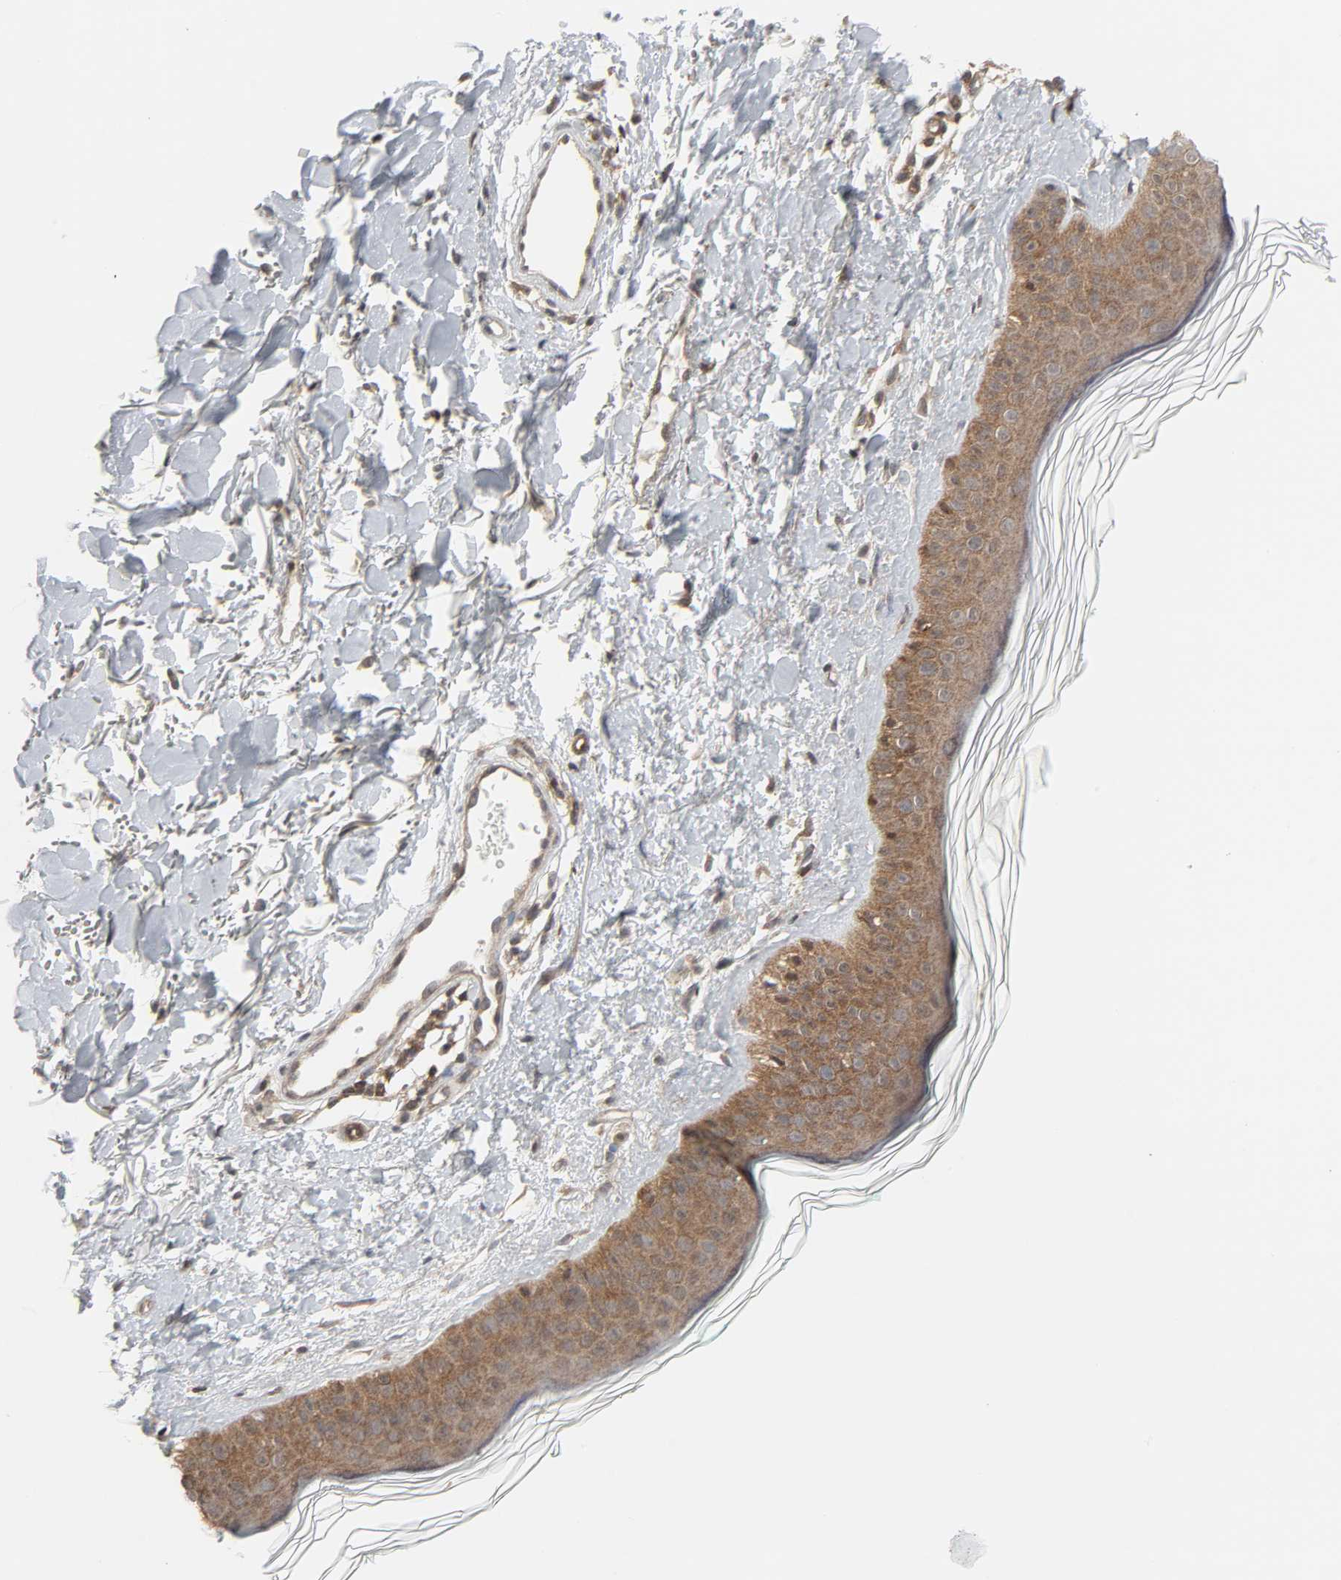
{"staining": {"intensity": "weak", "quantity": ">75%", "location": "cytoplasmic/membranous"}, "tissue": "skin", "cell_type": "Fibroblasts", "image_type": "normal", "snomed": [{"axis": "morphology", "description": "Normal tissue, NOS"}, {"axis": "topography", "description": "Skin"}], "caption": "Immunohistochemistry histopathology image of benign skin stained for a protein (brown), which shows low levels of weak cytoplasmic/membranous positivity in approximately >75% of fibroblasts.", "gene": "GSK3A", "patient": {"sex": "male", "age": 71}}